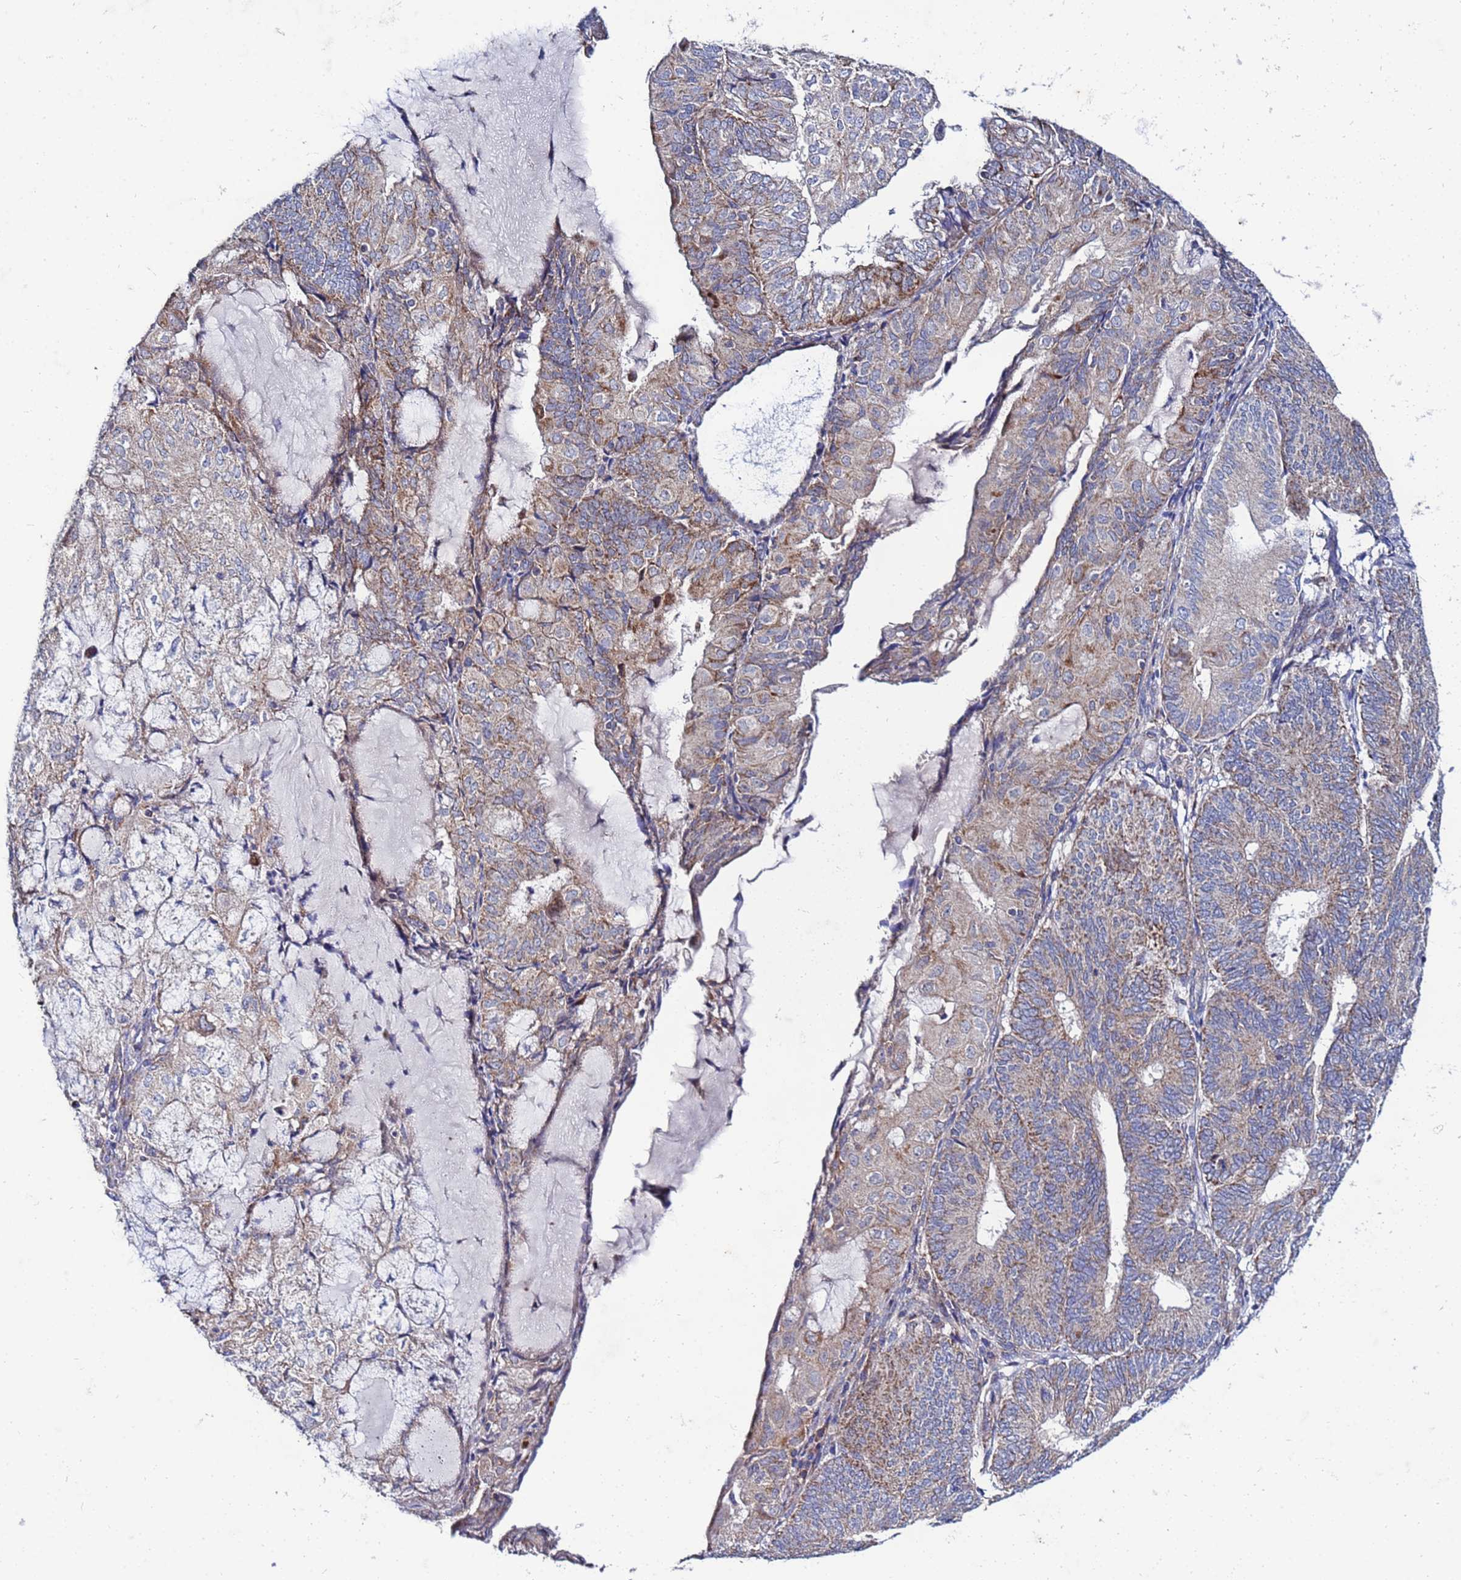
{"staining": {"intensity": "moderate", "quantity": ">75%", "location": "cytoplasmic/membranous"}, "tissue": "endometrial cancer", "cell_type": "Tumor cells", "image_type": "cancer", "snomed": [{"axis": "morphology", "description": "Adenocarcinoma, NOS"}, {"axis": "topography", "description": "Endometrium"}], "caption": "Protein expression analysis of human adenocarcinoma (endometrial) reveals moderate cytoplasmic/membranous expression in about >75% of tumor cells.", "gene": "FAHD2A", "patient": {"sex": "female", "age": 81}}